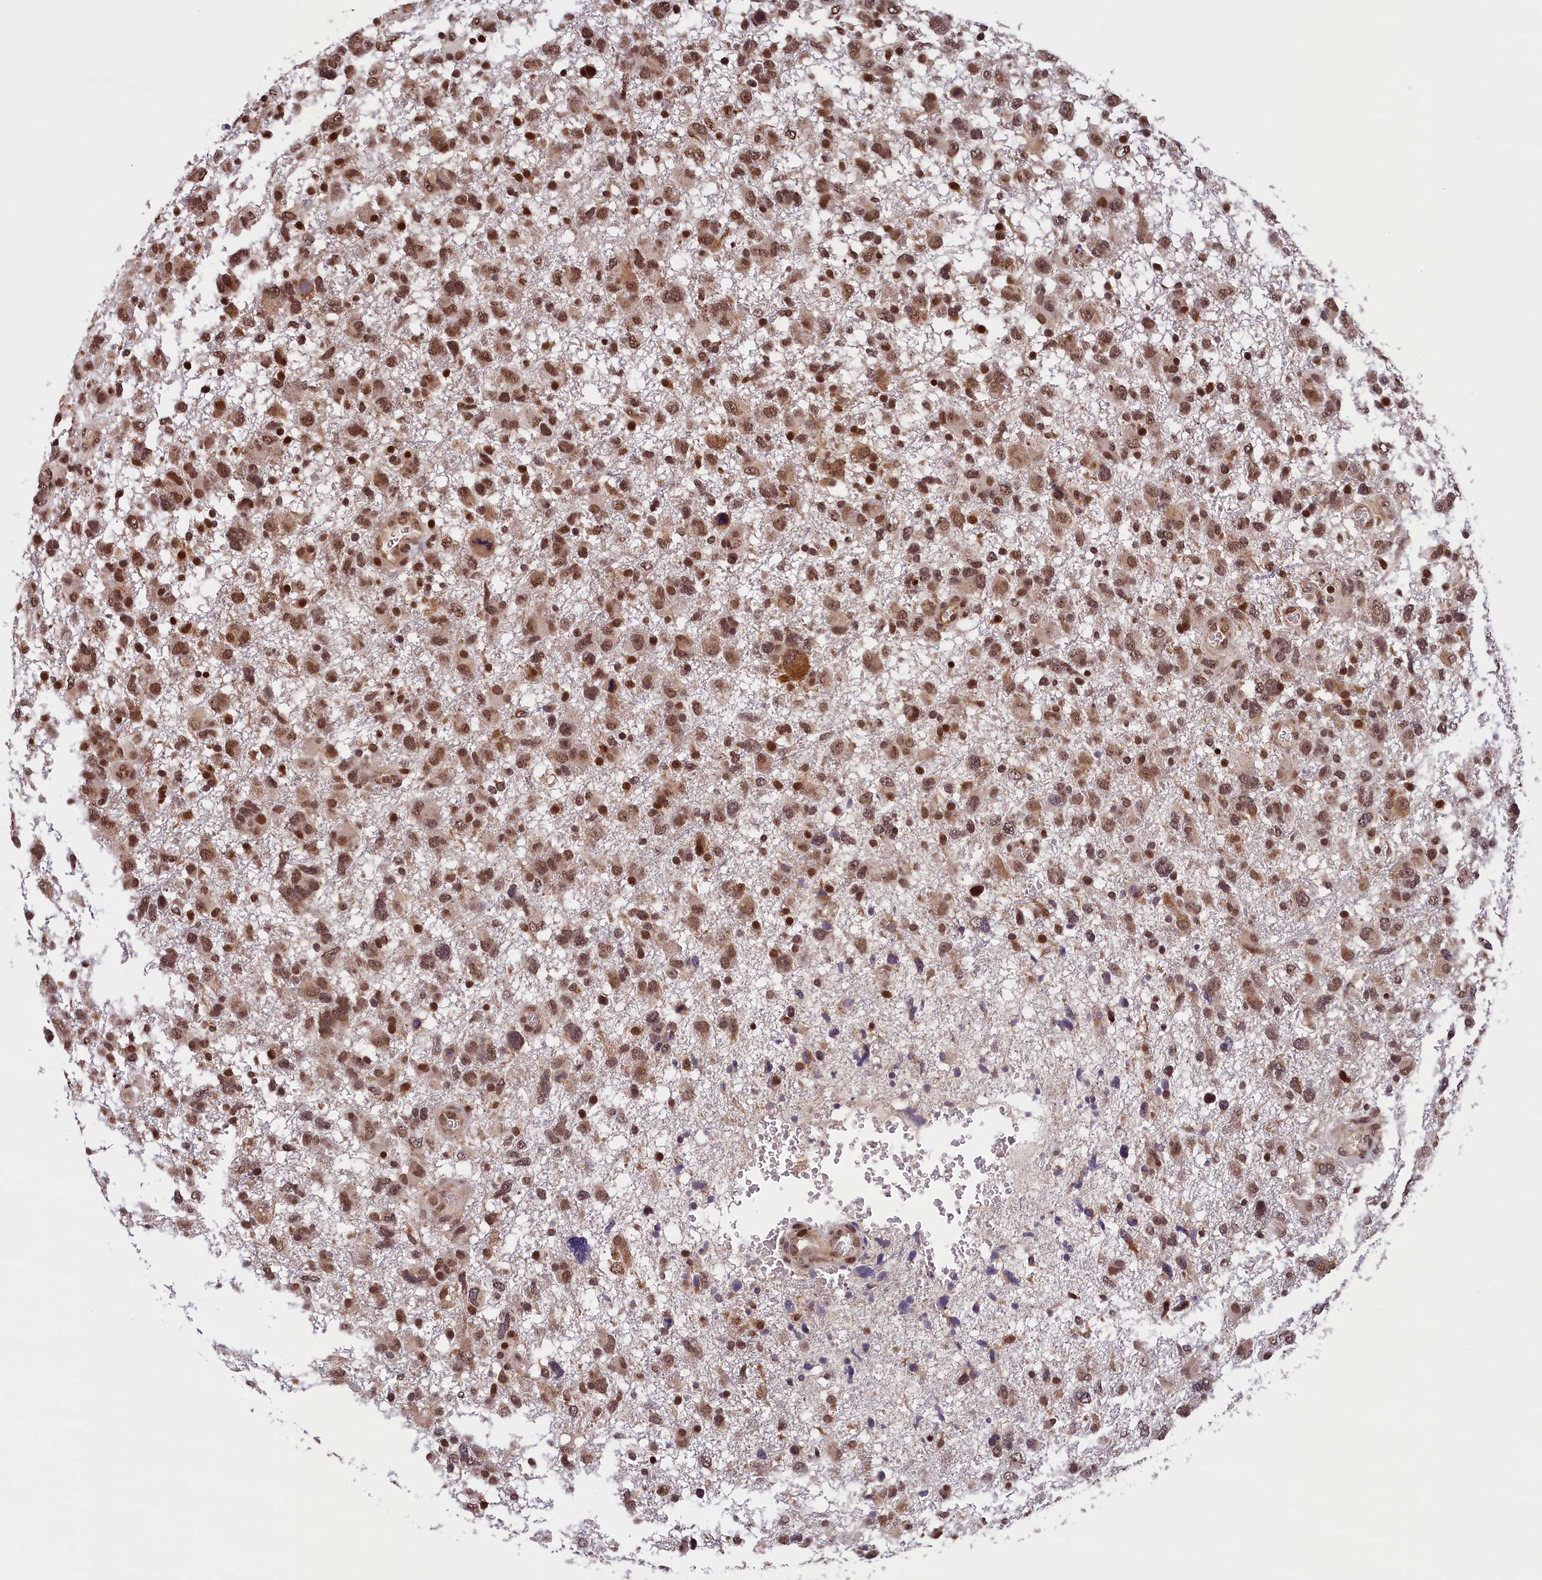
{"staining": {"intensity": "moderate", "quantity": ">75%", "location": "cytoplasmic/membranous,nuclear"}, "tissue": "glioma", "cell_type": "Tumor cells", "image_type": "cancer", "snomed": [{"axis": "morphology", "description": "Glioma, malignant, High grade"}, {"axis": "topography", "description": "Brain"}], "caption": "An immunohistochemistry (IHC) histopathology image of tumor tissue is shown. Protein staining in brown shows moderate cytoplasmic/membranous and nuclear positivity in malignant glioma (high-grade) within tumor cells.", "gene": "KCNK6", "patient": {"sex": "male", "age": 61}}